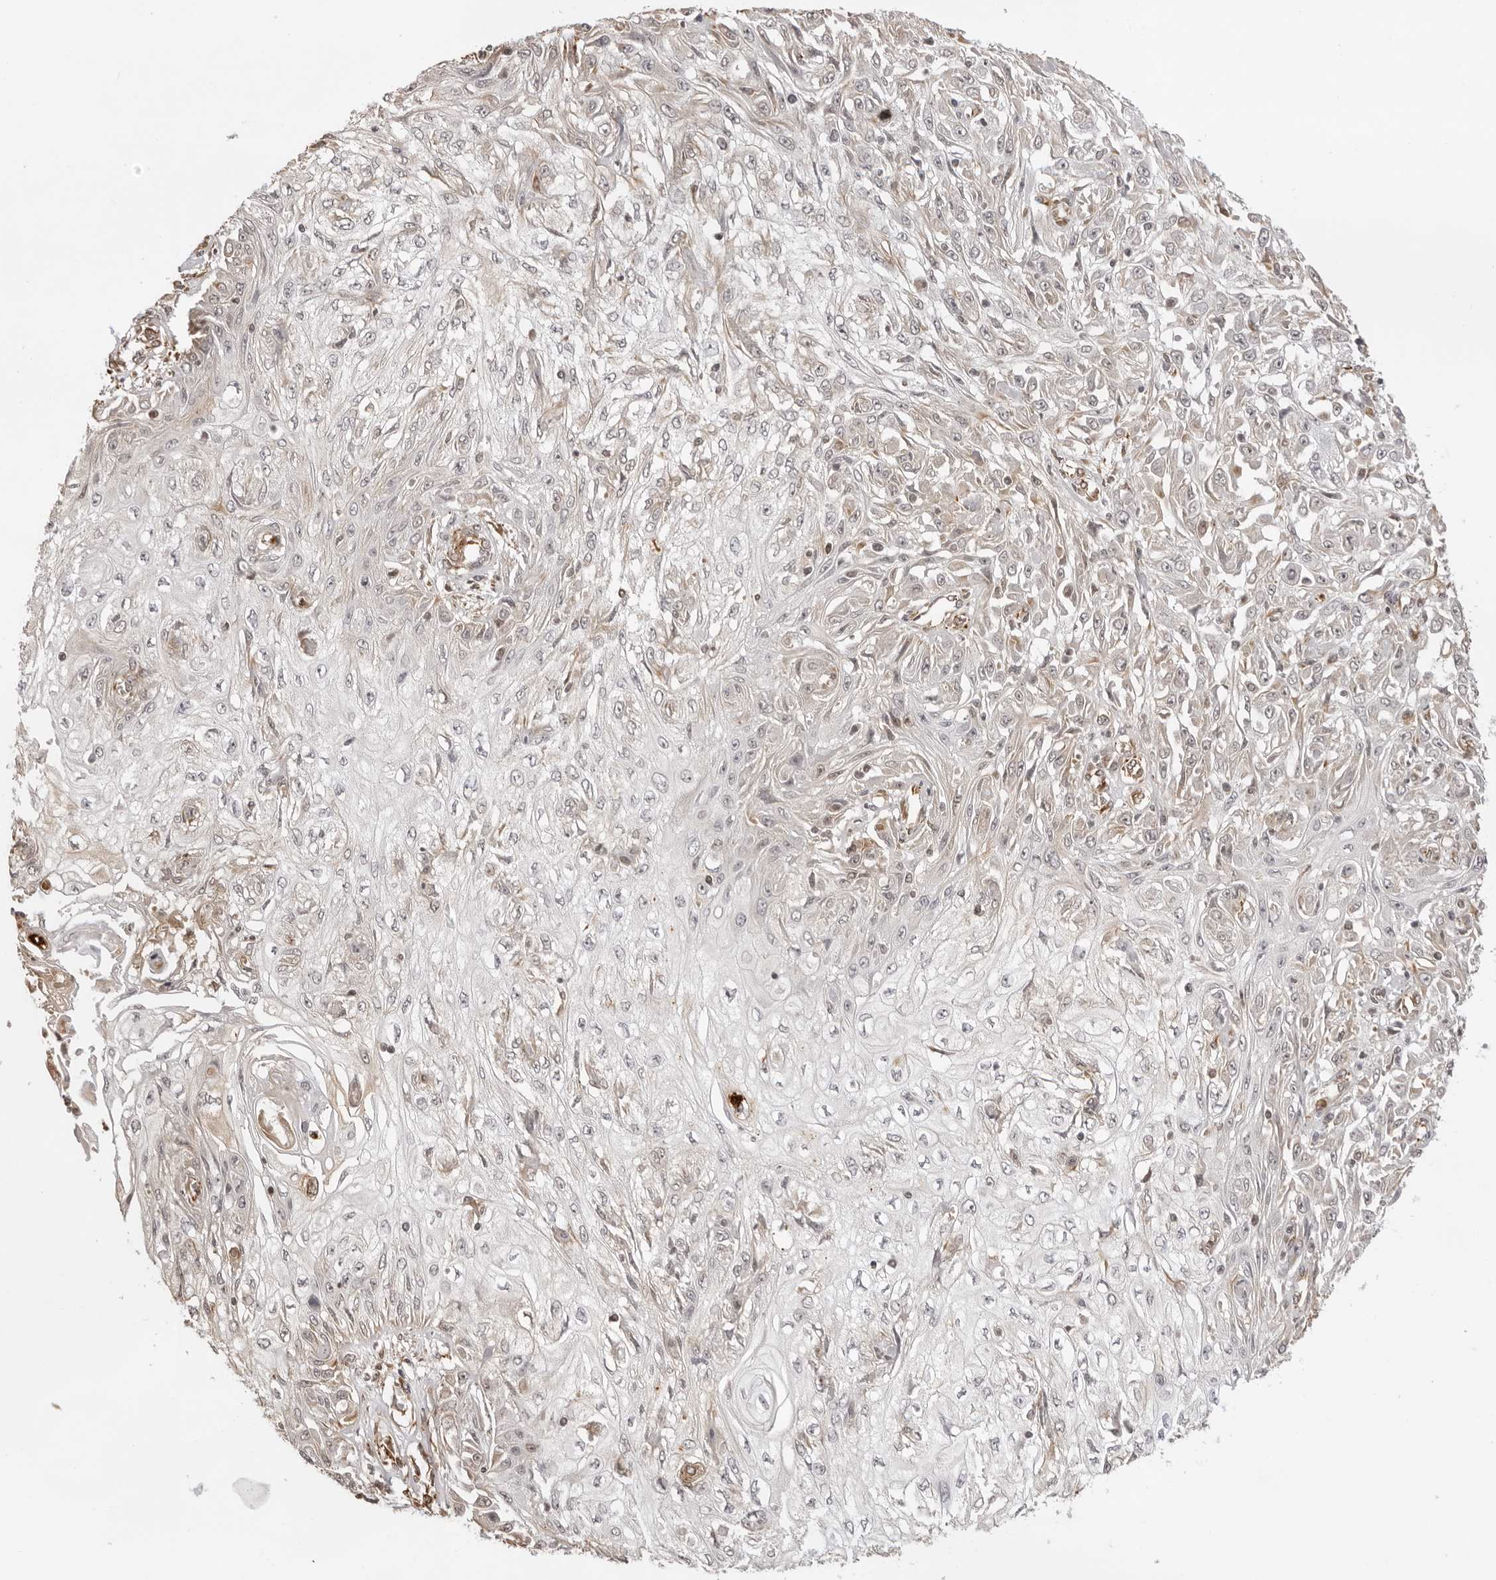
{"staining": {"intensity": "negative", "quantity": "none", "location": "none"}, "tissue": "skin cancer", "cell_type": "Tumor cells", "image_type": "cancer", "snomed": [{"axis": "morphology", "description": "Squamous cell carcinoma, NOS"}, {"axis": "morphology", "description": "Squamous cell carcinoma, metastatic, NOS"}, {"axis": "topography", "description": "Skin"}, {"axis": "topography", "description": "Lymph node"}], "caption": "Tumor cells are negative for protein expression in human squamous cell carcinoma (skin).", "gene": "DYNLT5", "patient": {"sex": "male", "age": 75}}